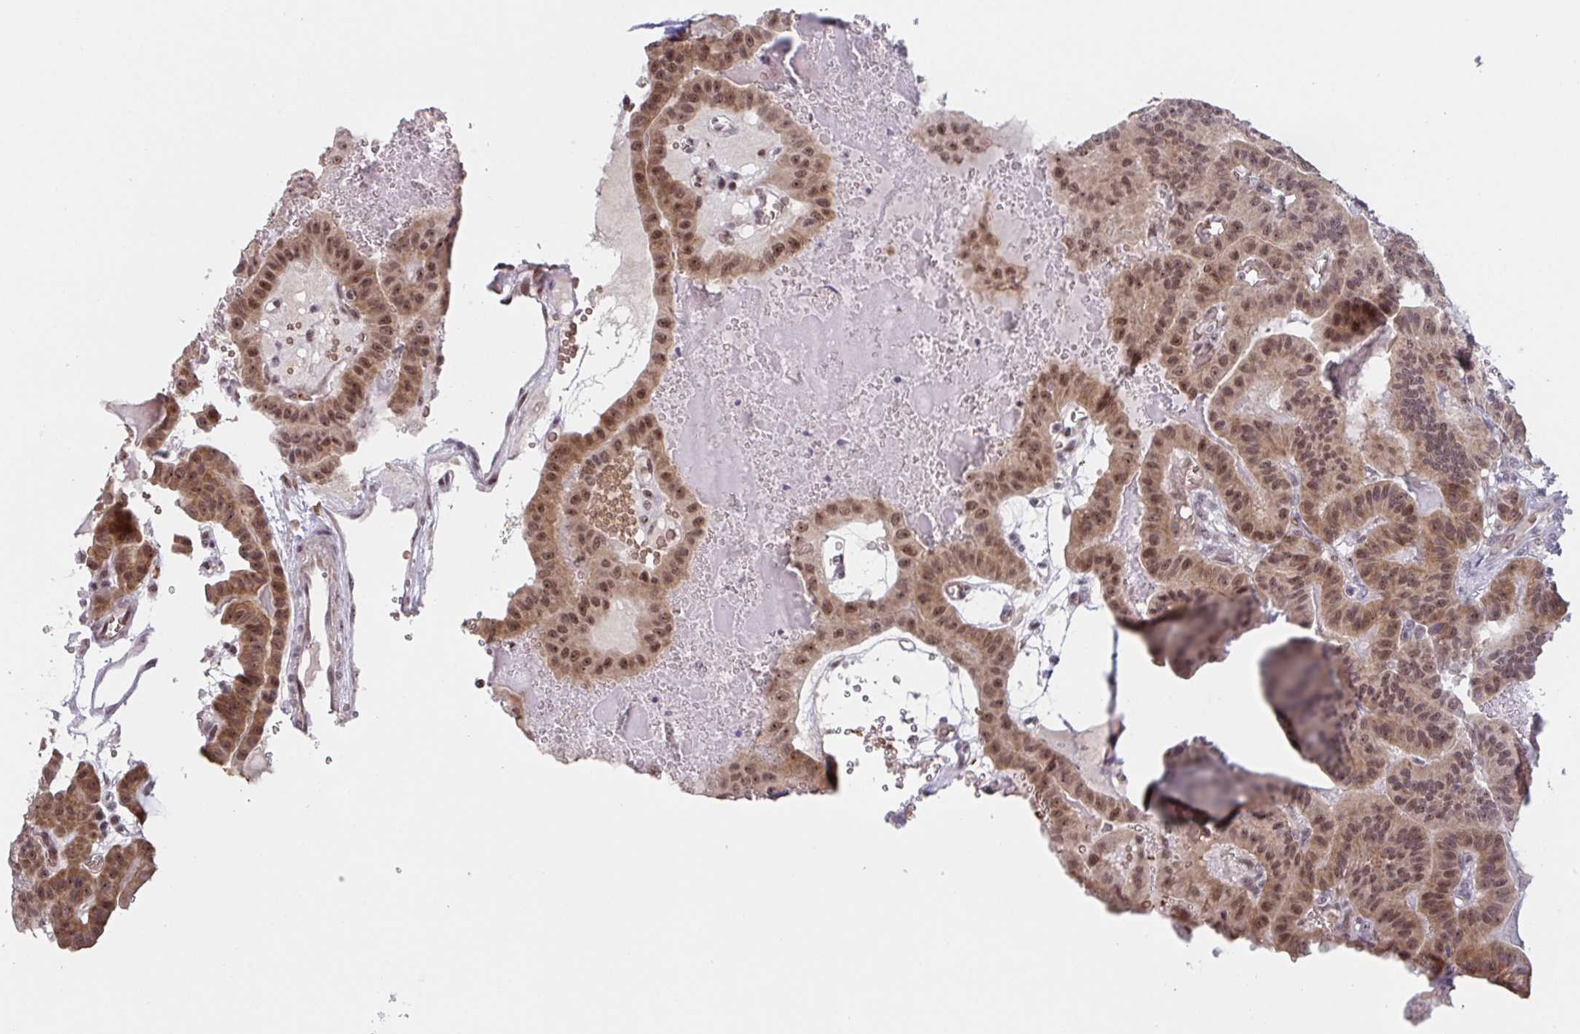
{"staining": {"intensity": "moderate", "quantity": ">75%", "location": "cytoplasmic/membranous,nuclear"}, "tissue": "thyroid cancer", "cell_type": "Tumor cells", "image_type": "cancer", "snomed": [{"axis": "morphology", "description": "Papillary adenocarcinoma, NOS"}, {"axis": "topography", "description": "Thyroid gland"}], "caption": "A micrograph of thyroid papillary adenocarcinoma stained for a protein displays moderate cytoplasmic/membranous and nuclear brown staining in tumor cells.", "gene": "NLRP13", "patient": {"sex": "male", "age": 87}}